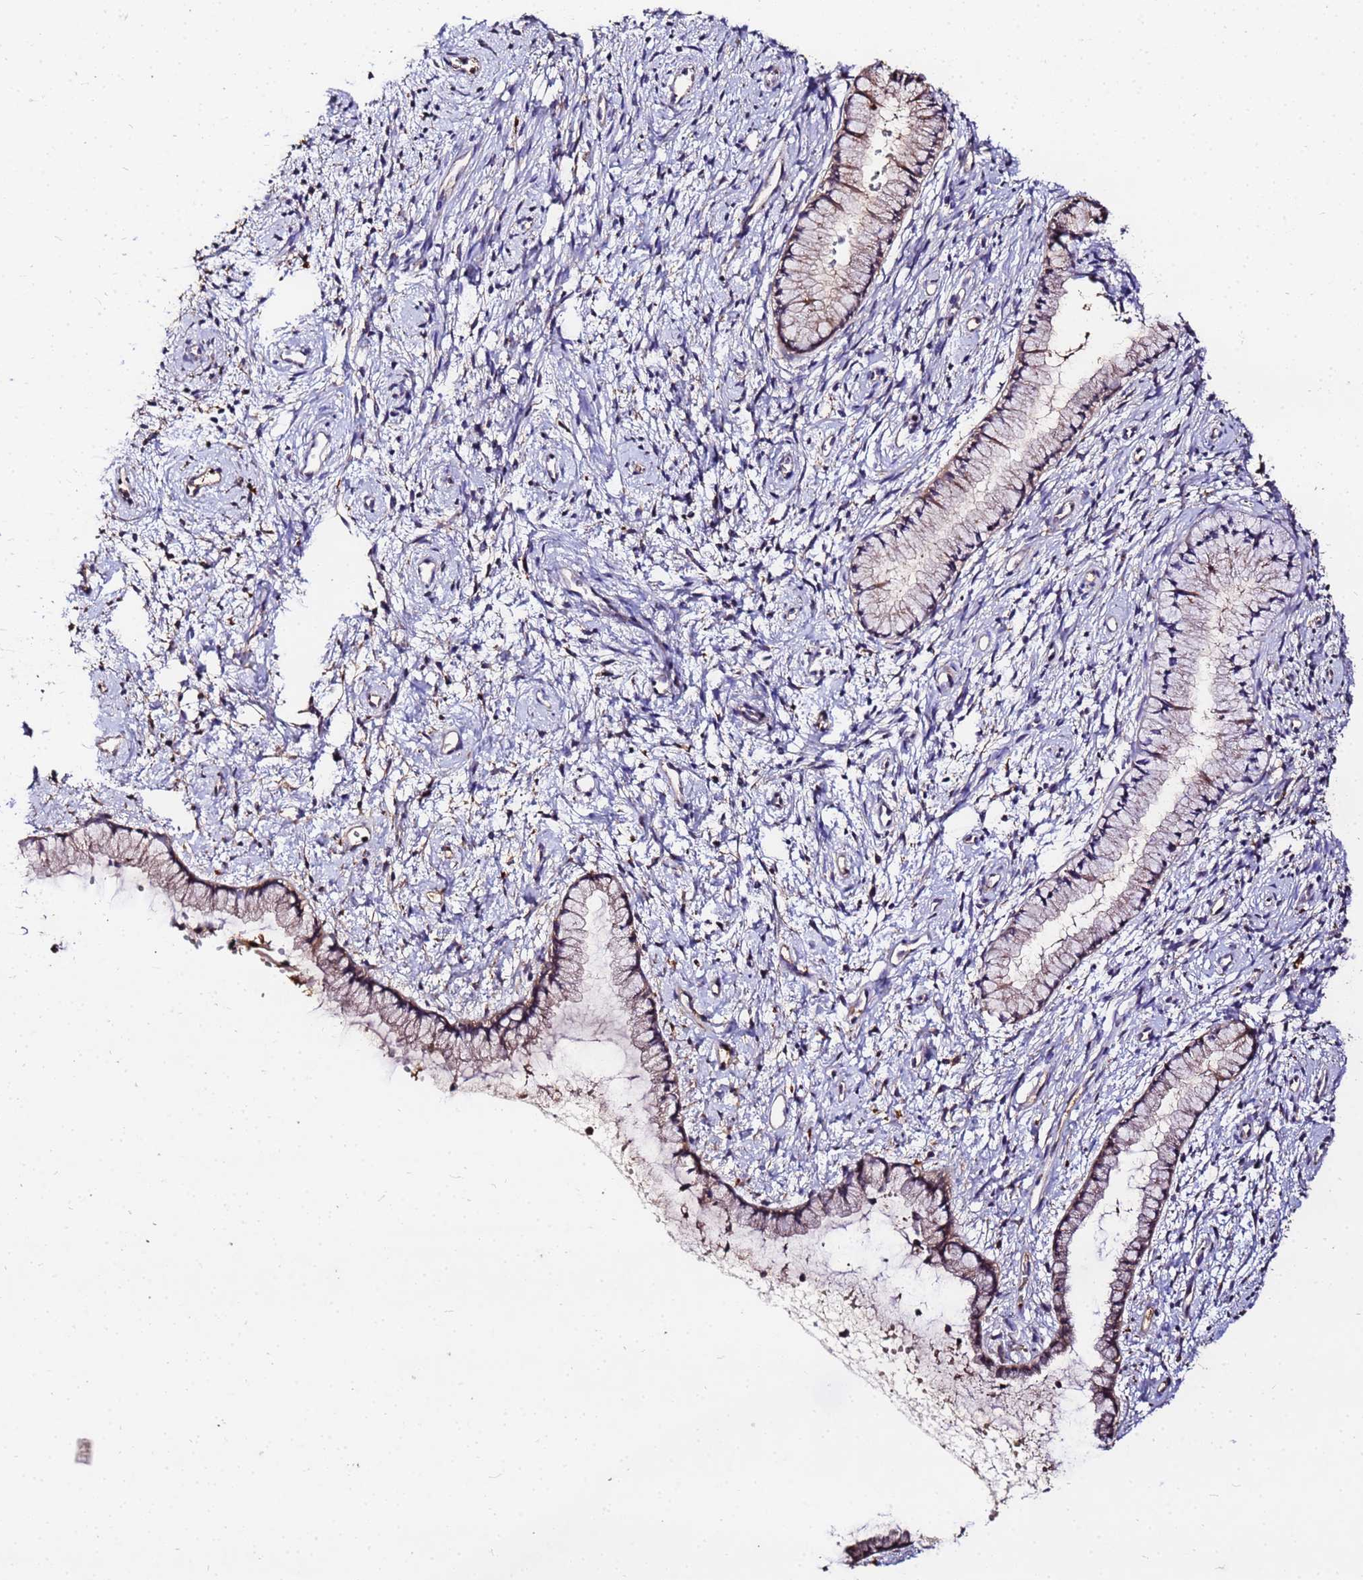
{"staining": {"intensity": "moderate", "quantity": ">75%", "location": "cytoplasmic/membranous"}, "tissue": "cervix", "cell_type": "Glandular cells", "image_type": "normal", "snomed": [{"axis": "morphology", "description": "Normal tissue, NOS"}, {"axis": "topography", "description": "Cervix"}], "caption": "DAB immunohistochemical staining of unremarkable human cervix shows moderate cytoplasmic/membranous protein expression in about >75% of glandular cells.", "gene": "MTERF1", "patient": {"sex": "female", "age": 57}}